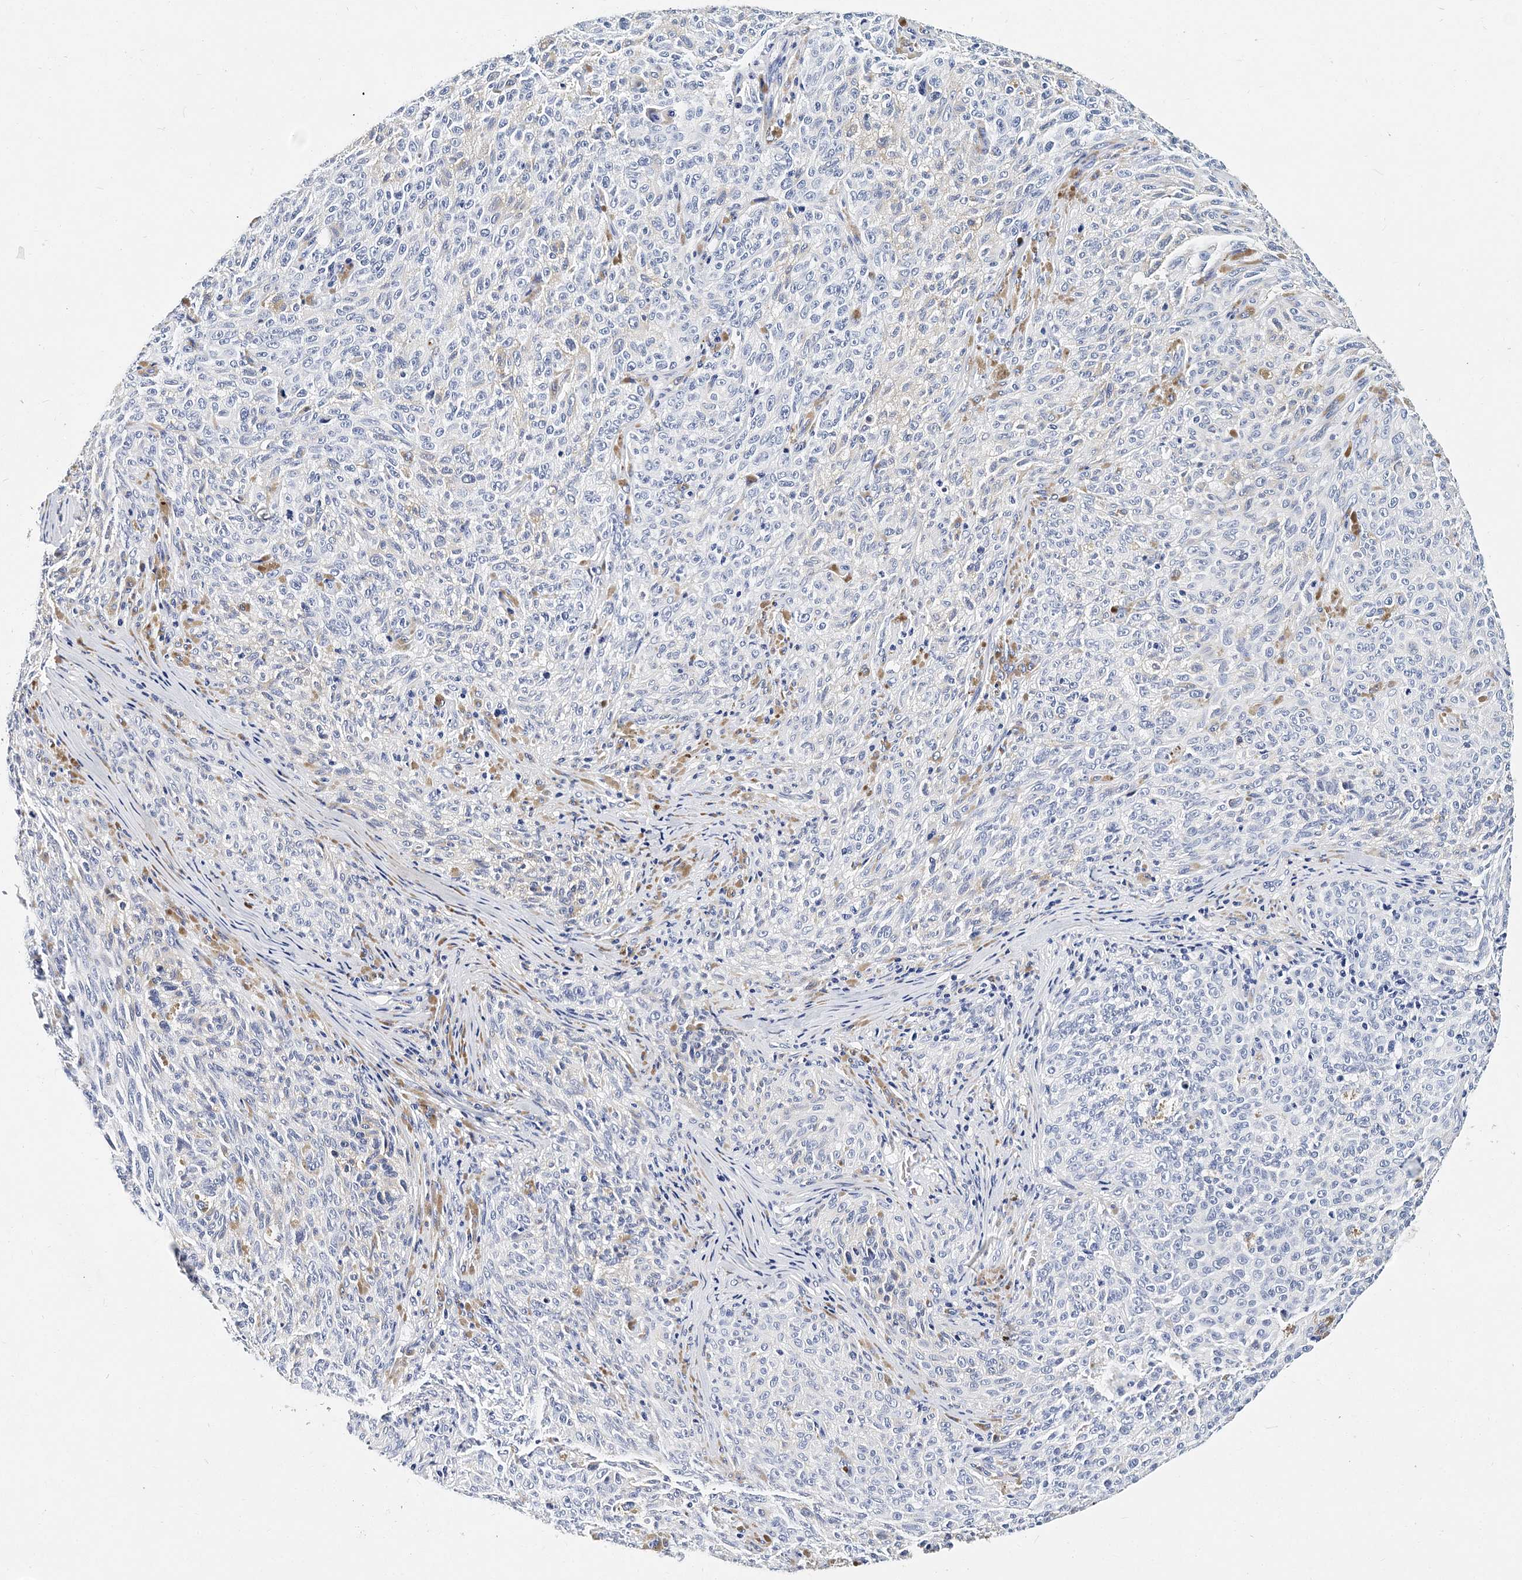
{"staining": {"intensity": "negative", "quantity": "none", "location": "none"}, "tissue": "melanoma", "cell_type": "Tumor cells", "image_type": "cancer", "snomed": [{"axis": "morphology", "description": "Malignant melanoma, NOS"}, {"axis": "topography", "description": "Skin"}], "caption": "Image shows no significant protein expression in tumor cells of melanoma.", "gene": "ITGA2B", "patient": {"sex": "female", "age": 82}}